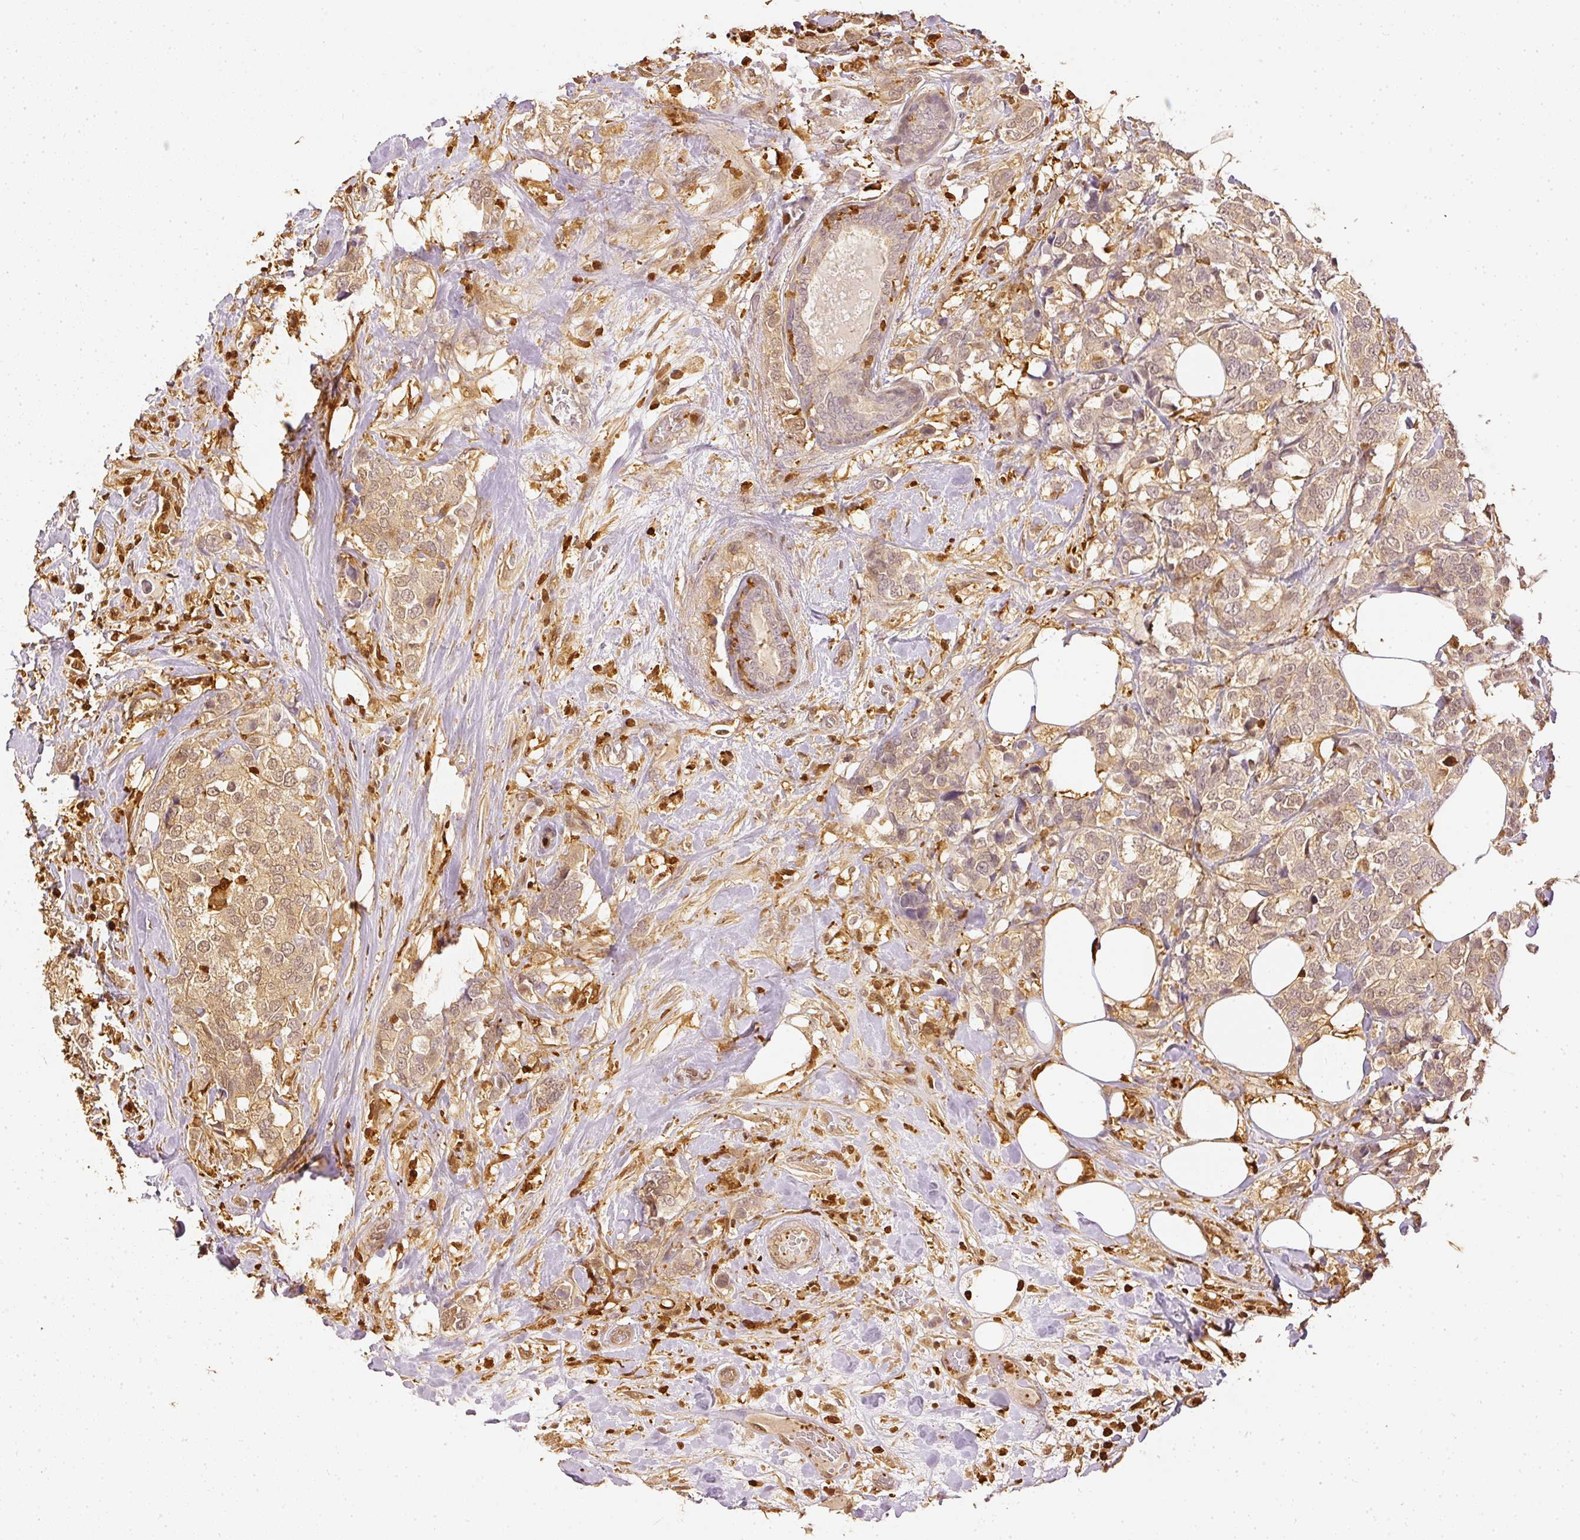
{"staining": {"intensity": "weak", "quantity": ">75%", "location": "cytoplasmic/membranous,nuclear"}, "tissue": "breast cancer", "cell_type": "Tumor cells", "image_type": "cancer", "snomed": [{"axis": "morphology", "description": "Lobular carcinoma"}, {"axis": "topography", "description": "Breast"}], "caption": "Breast lobular carcinoma was stained to show a protein in brown. There is low levels of weak cytoplasmic/membranous and nuclear positivity in about >75% of tumor cells.", "gene": "PFN1", "patient": {"sex": "female", "age": 59}}